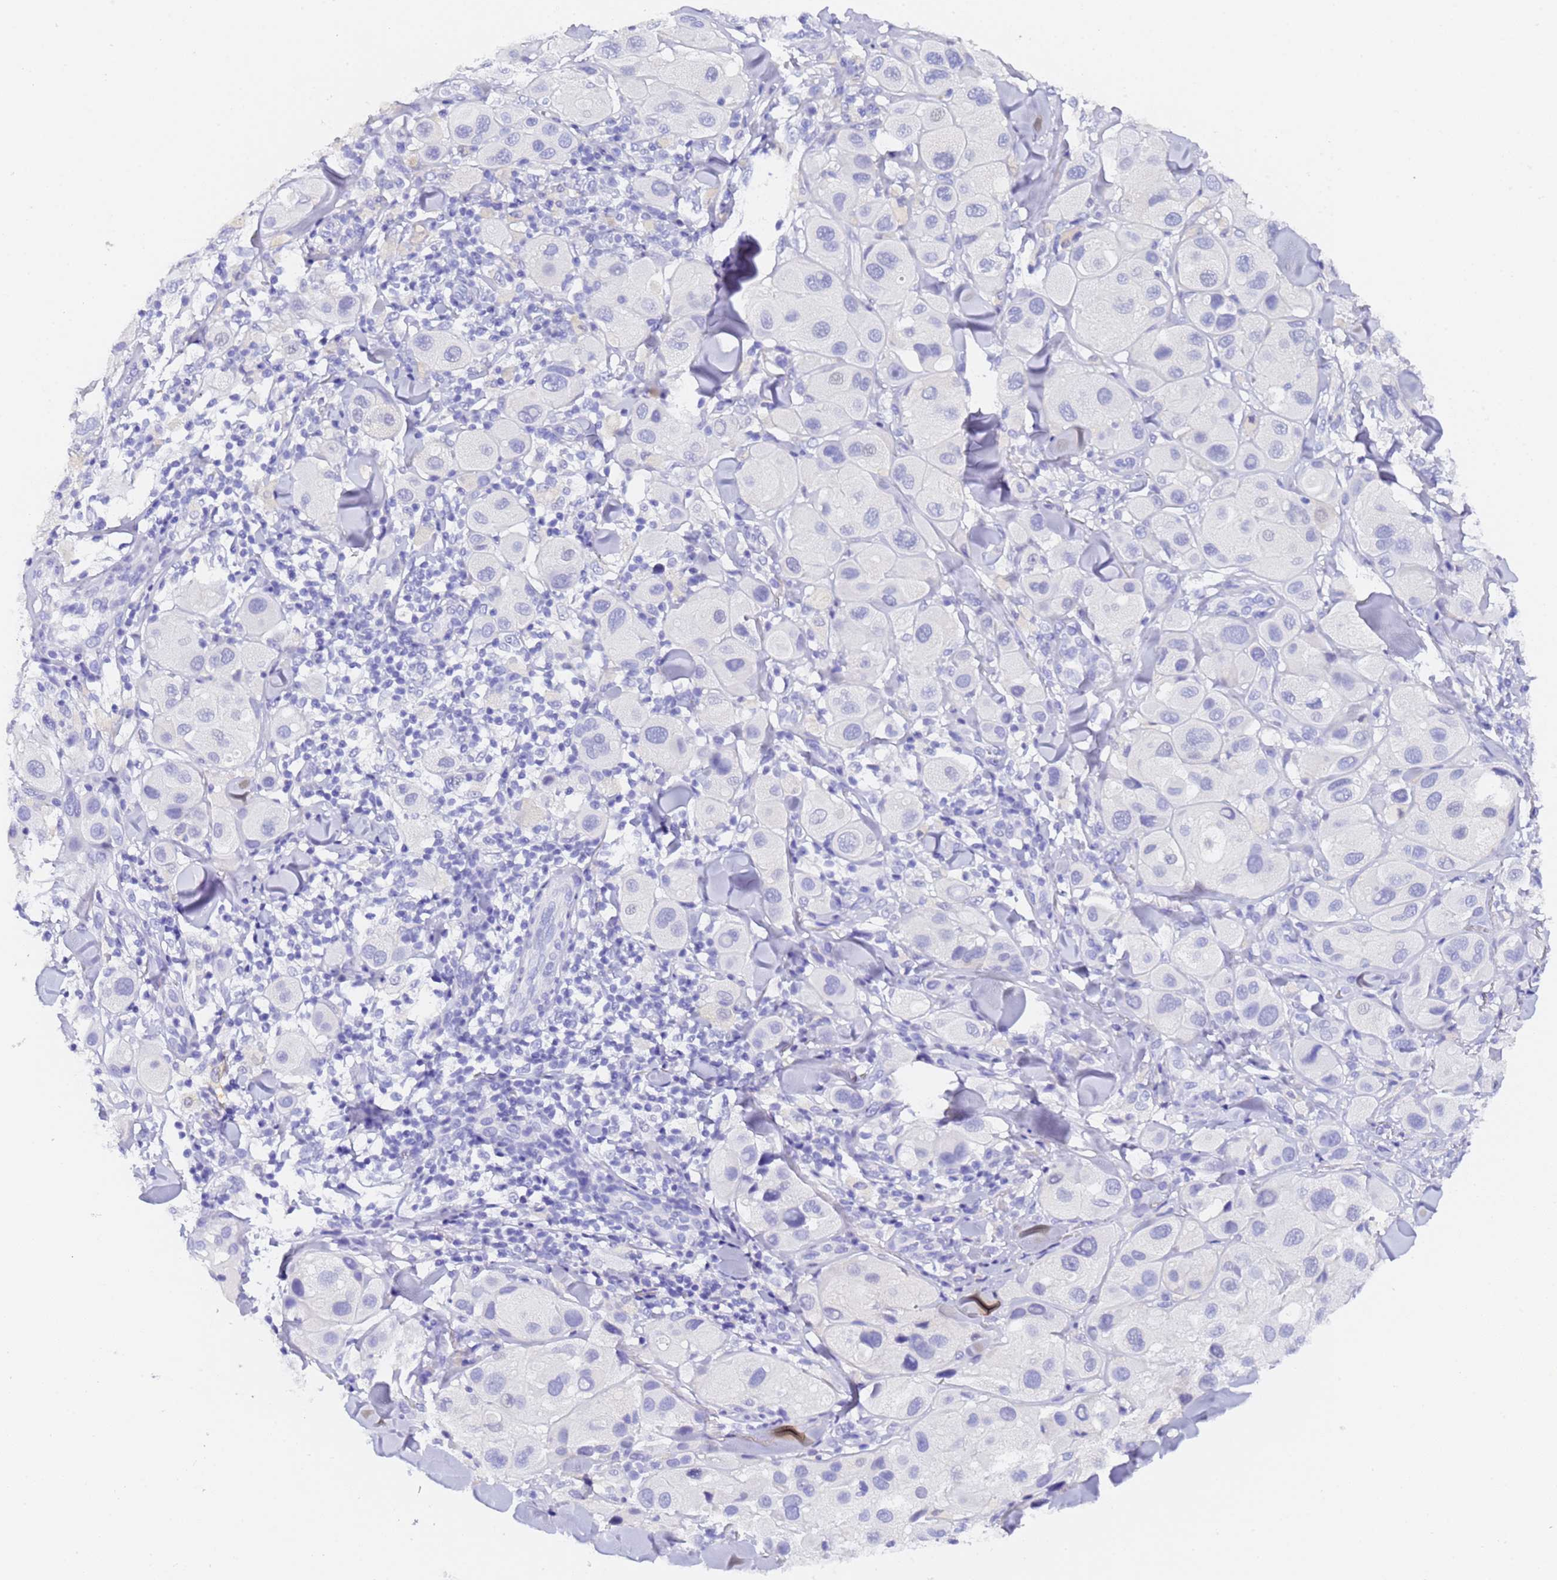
{"staining": {"intensity": "negative", "quantity": "none", "location": "none"}, "tissue": "melanoma", "cell_type": "Tumor cells", "image_type": "cancer", "snomed": [{"axis": "morphology", "description": "Malignant melanoma, Metastatic site"}, {"axis": "topography", "description": "Skin"}], "caption": "DAB immunohistochemical staining of human malignant melanoma (metastatic site) exhibits no significant positivity in tumor cells.", "gene": "GABRA1", "patient": {"sex": "male", "age": 41}}